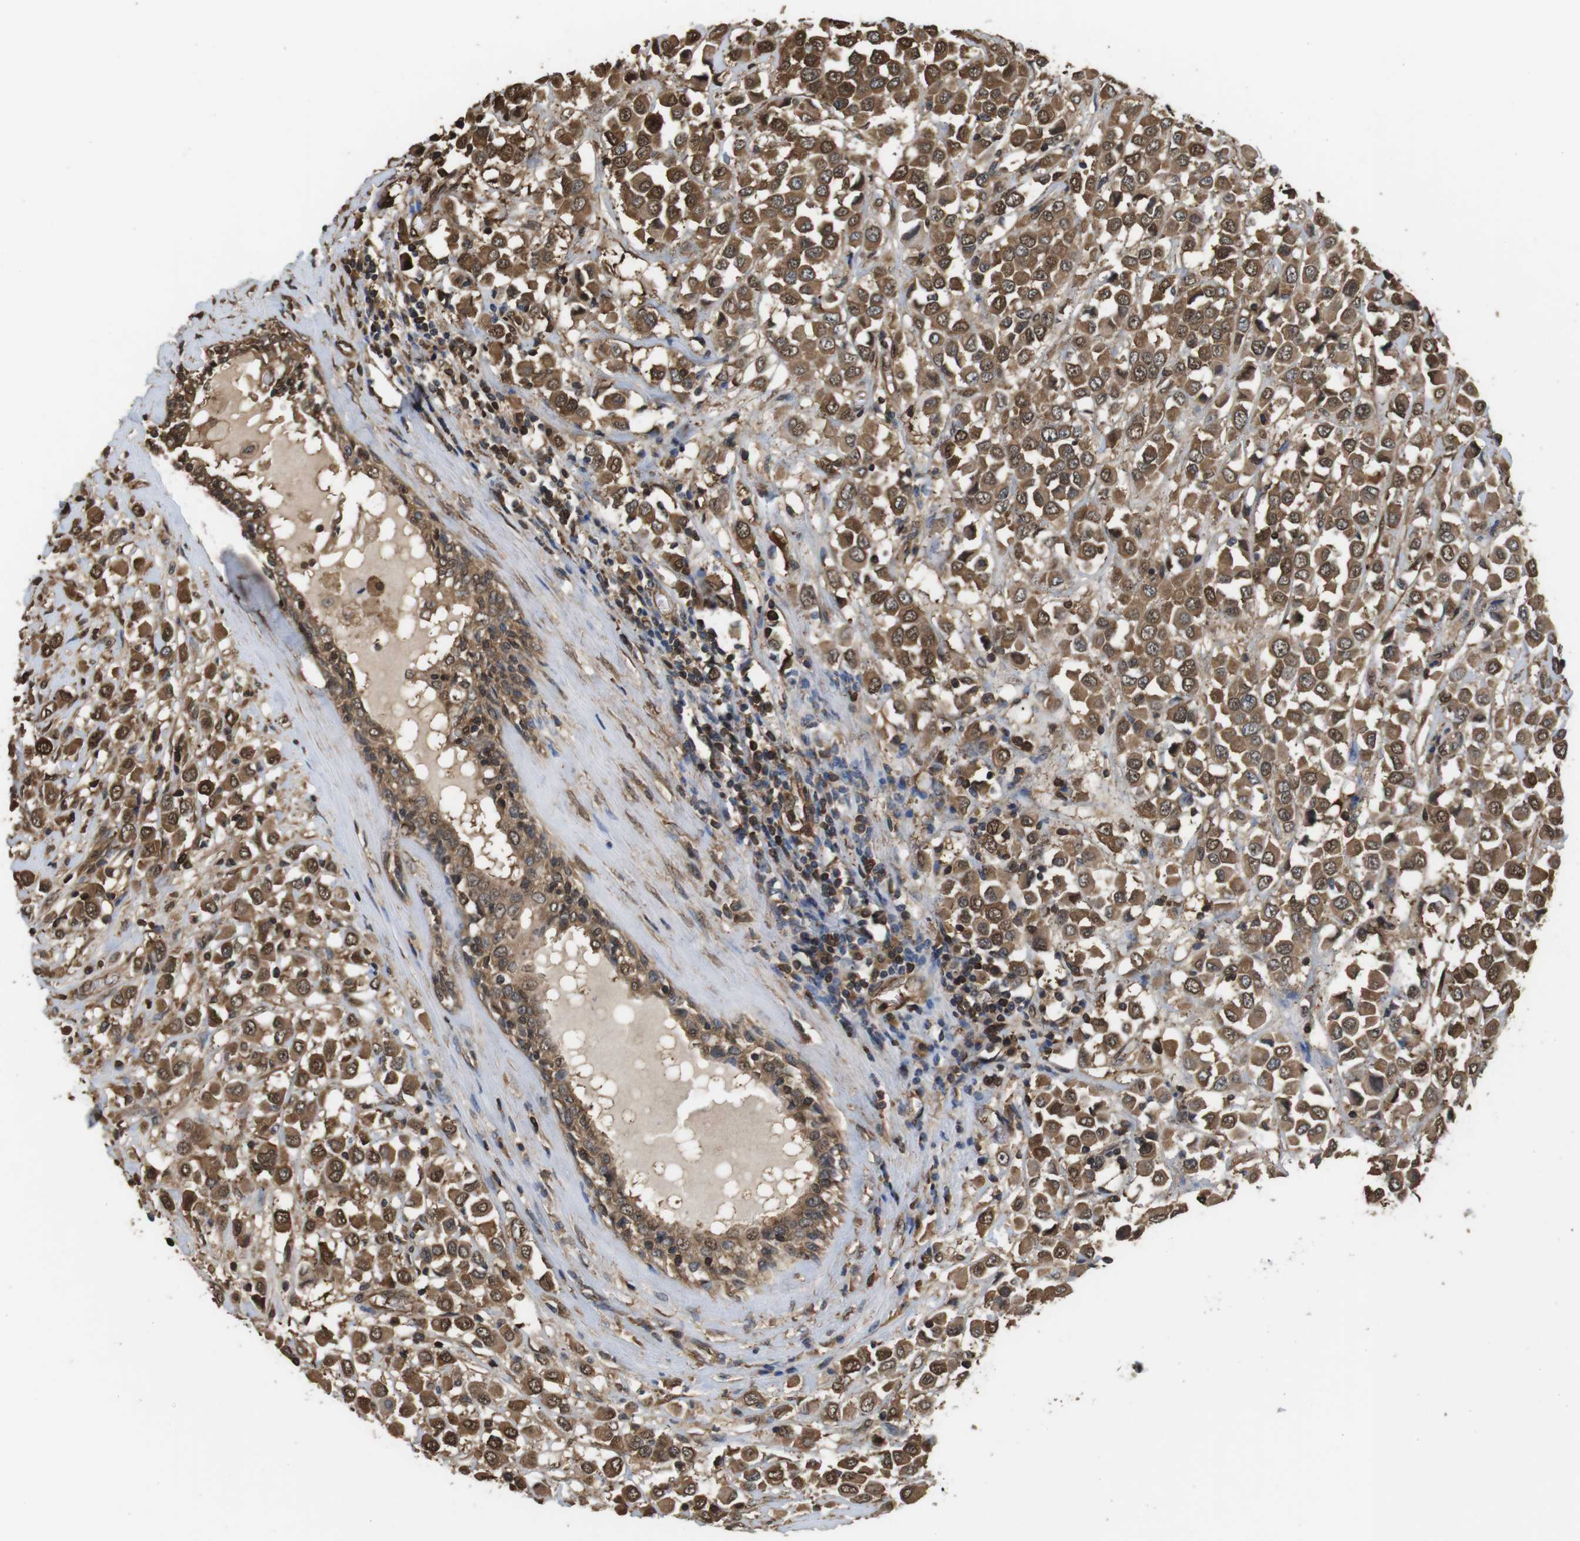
{"staining": {"intensity": "moderate", "quantity": ">75%", "location": "cytoplasmic/membranous,nuclear"}, "tissue": "breast cancer", "cell_type": "Tumor cells", "image_type": "cancer", "snomed": [{"axis": "morphology", "description": "Duct carcinoma"}, {"axis": "topography", "description": "Breast"}], "caption": "Immunohistochemical staining of breast intraductal carcinoma displays medium levels of moderate cytoplasmic/membranous and nuclear protein positivity in approximately >75% of tumor cells. The staining was performed using DAB, with brown indicating positive protein expression. Nuclei are stained blue with hematoxylin.", "gene": "LDHA", "patient": {"sex": "female", "age": 61}}